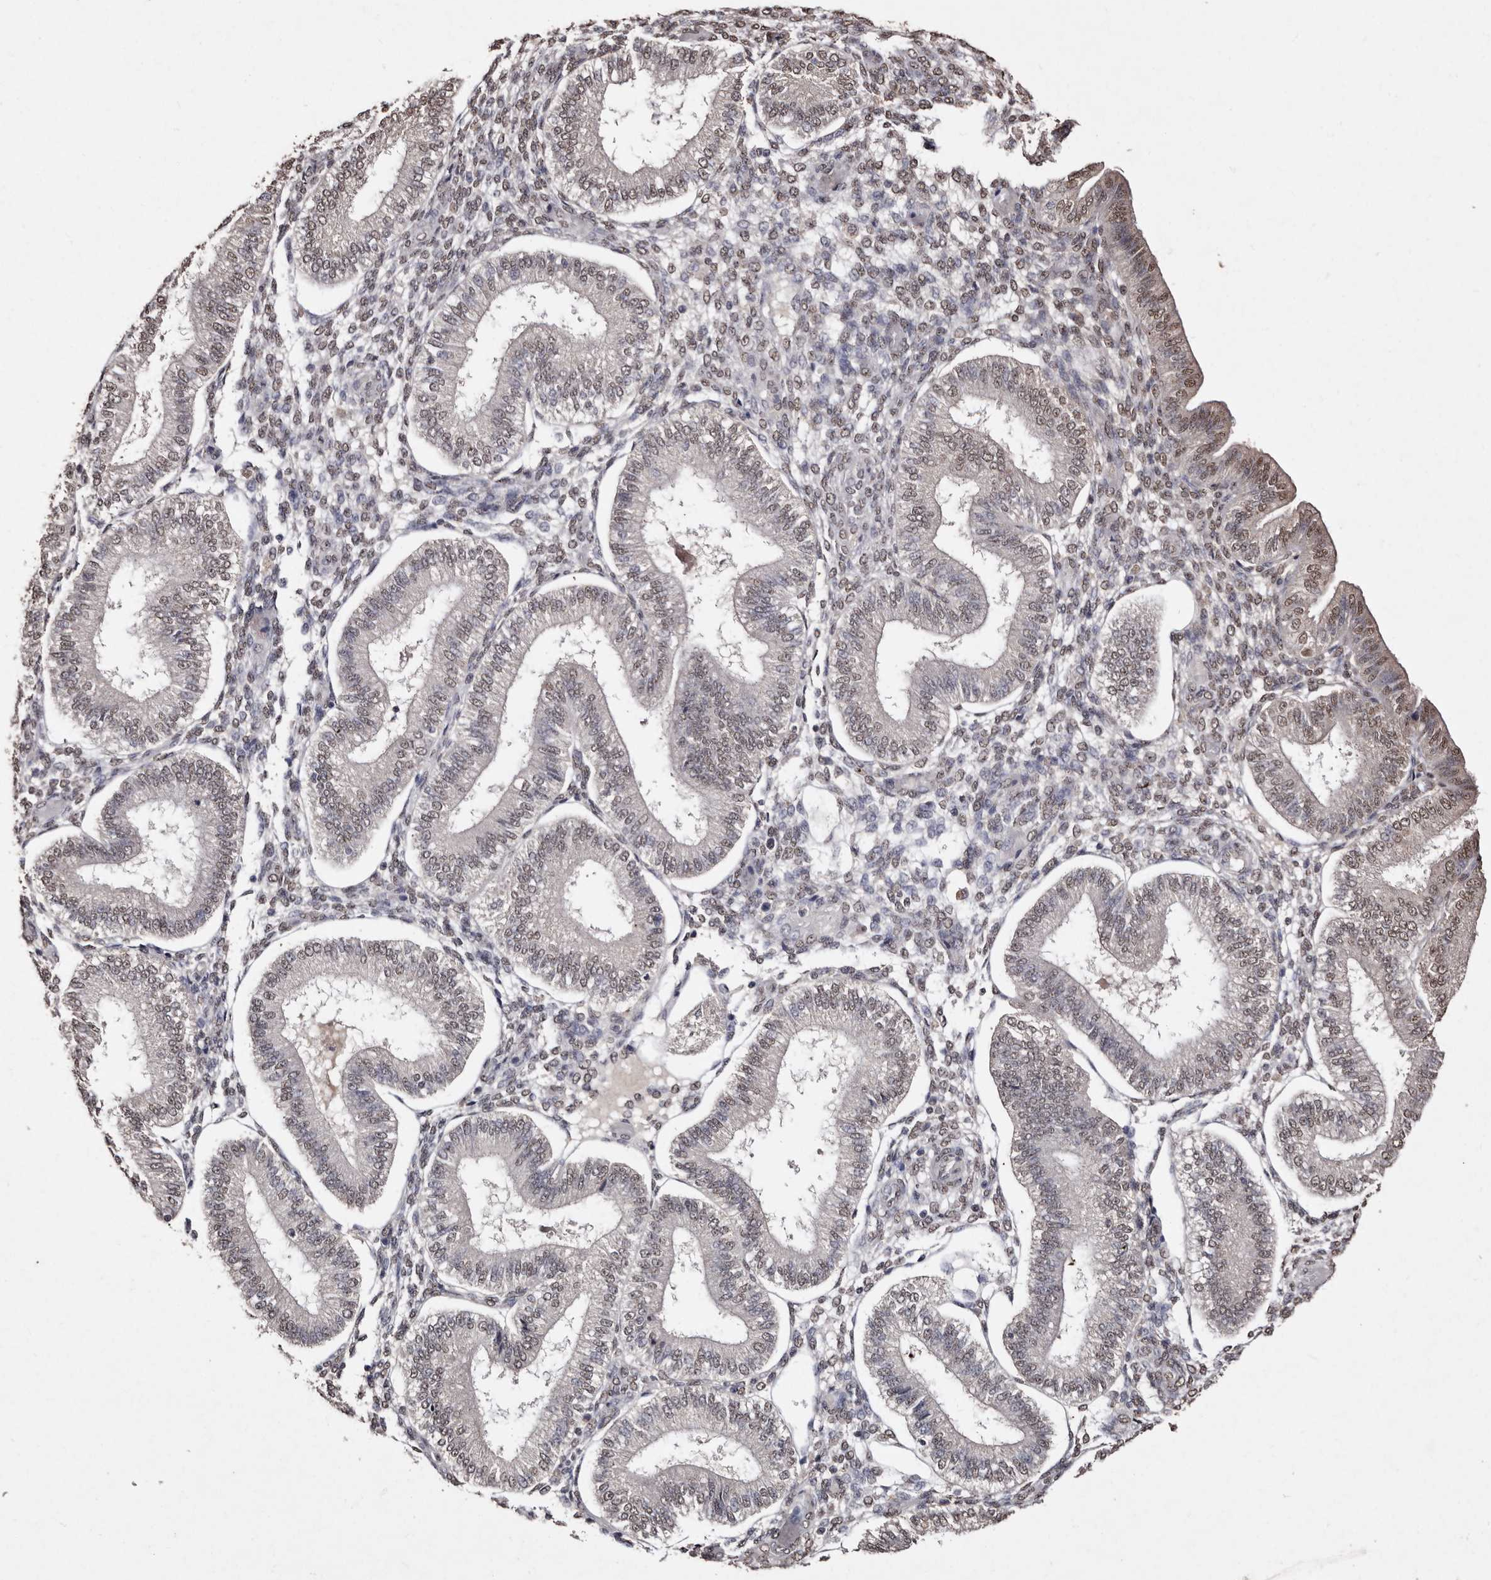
{"staining": {"intensity": "moderate", "quantity": "<25%", "location": "nuclear"}, "tissue": "endometrium", "cell_type": "Cells in endometrial stroma", "image_type": "normal", "snomed": [{"axis": "morphology", "description": "Normal tissue, NOS"}, {"axis": "topography", "description": "Endometrium"}], "caption": "Cells in endometrial stroma display low levels of moderate nuclear expression in approximately <25% of cells in benign endometrium.", "gene": "ERBB4", "patient": {"sex": "female", "age": 39}}